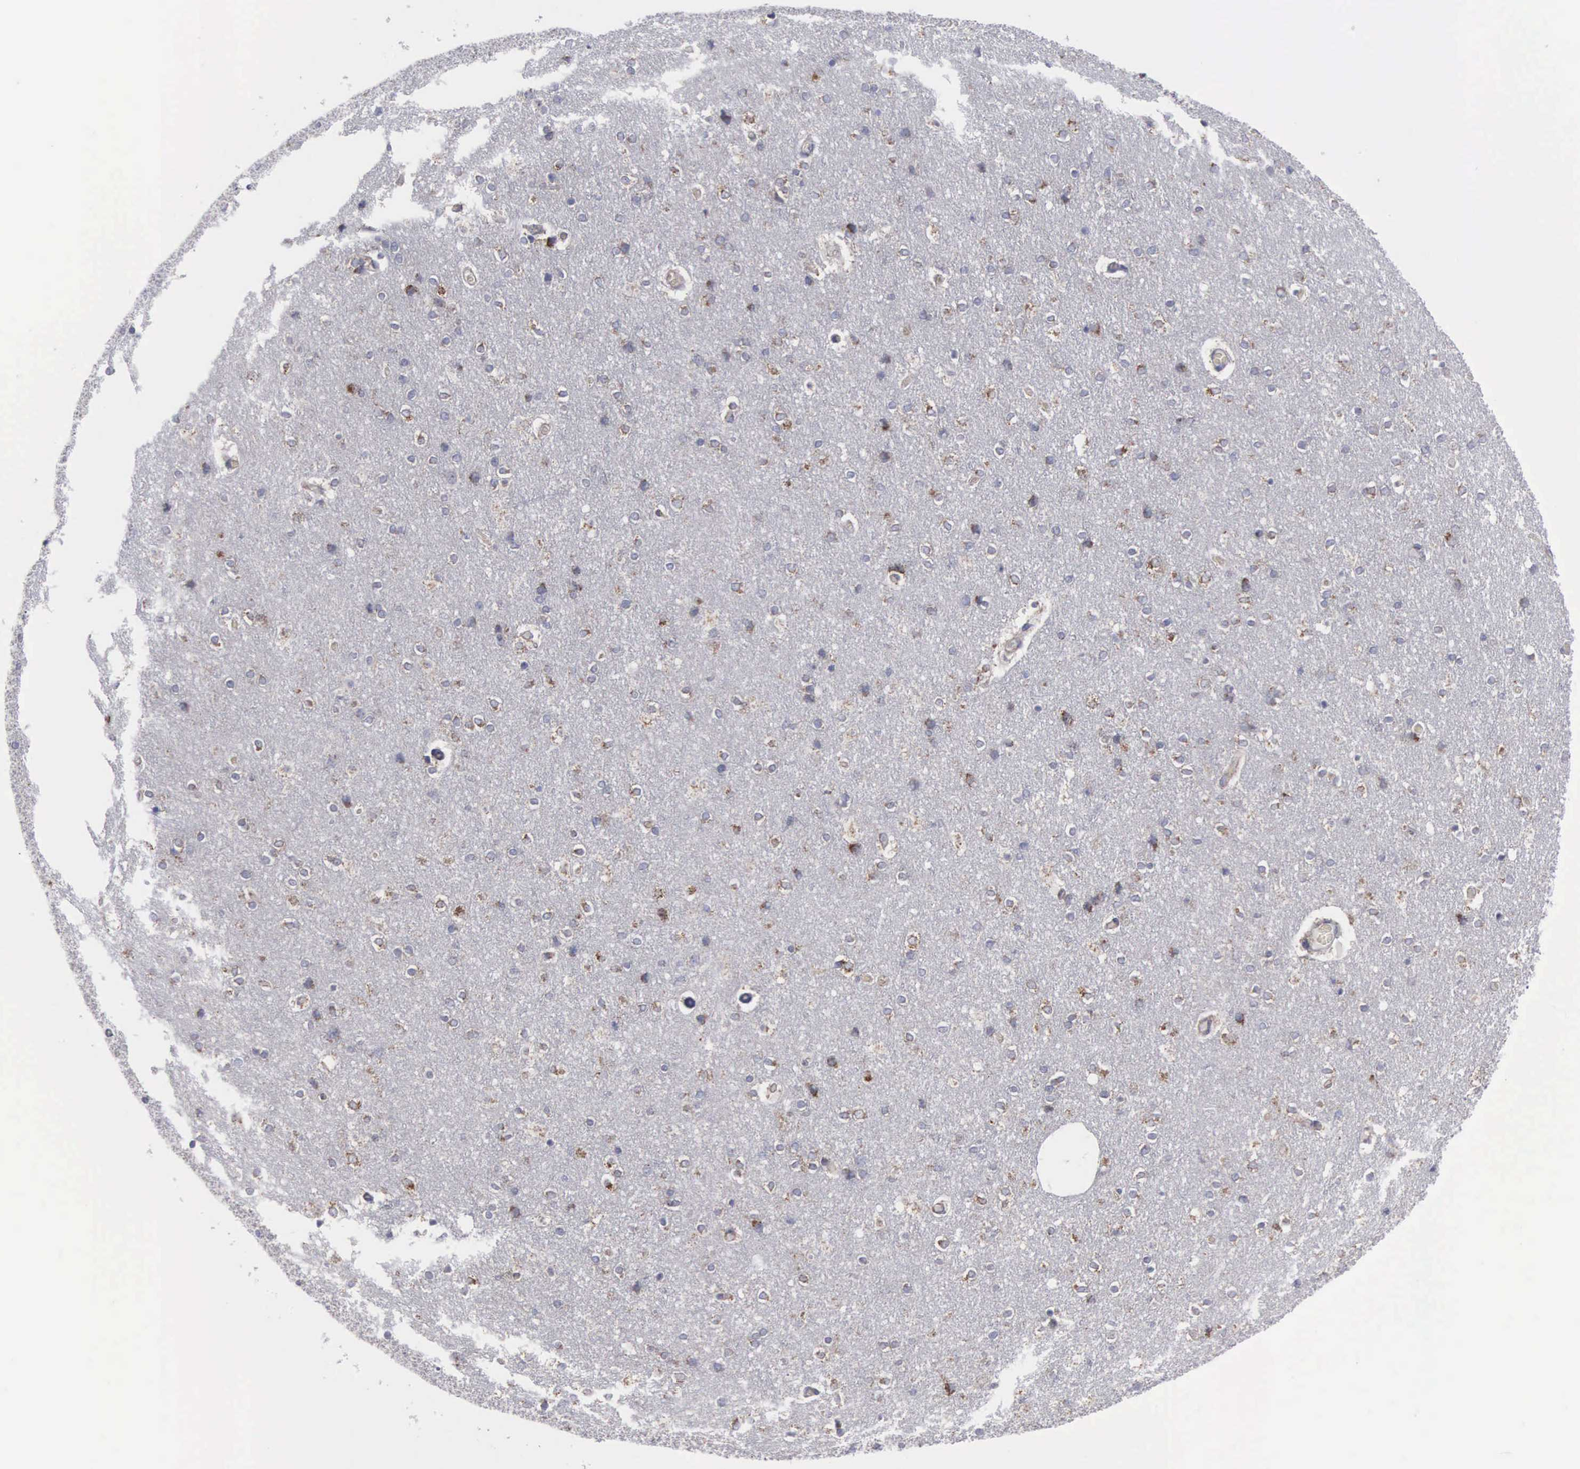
{"staining": {"intensity": "negative", "quantity": "none", "location": "none"}, "tissue": "cerebral cortex", "cell_type": "Endothelial cells", "image_type": "normal", "snomed": [{"axis": "morphology", "description": "Normal tissue, NOS"}, {"axis": "topography", "description": "Cerebral cortex"}], "caption": "Immunohistochemical staining of benign human cerebral cortex demonstrates no significant staining in endothelial cells. The staining was performed using DAB to visualize the protein expression in brown, while the nuclei were stained in blue with hematoxylin (Magnification: 20x).", "gene": "APOOL", "patient": {"sex": "female", "age": 54}}